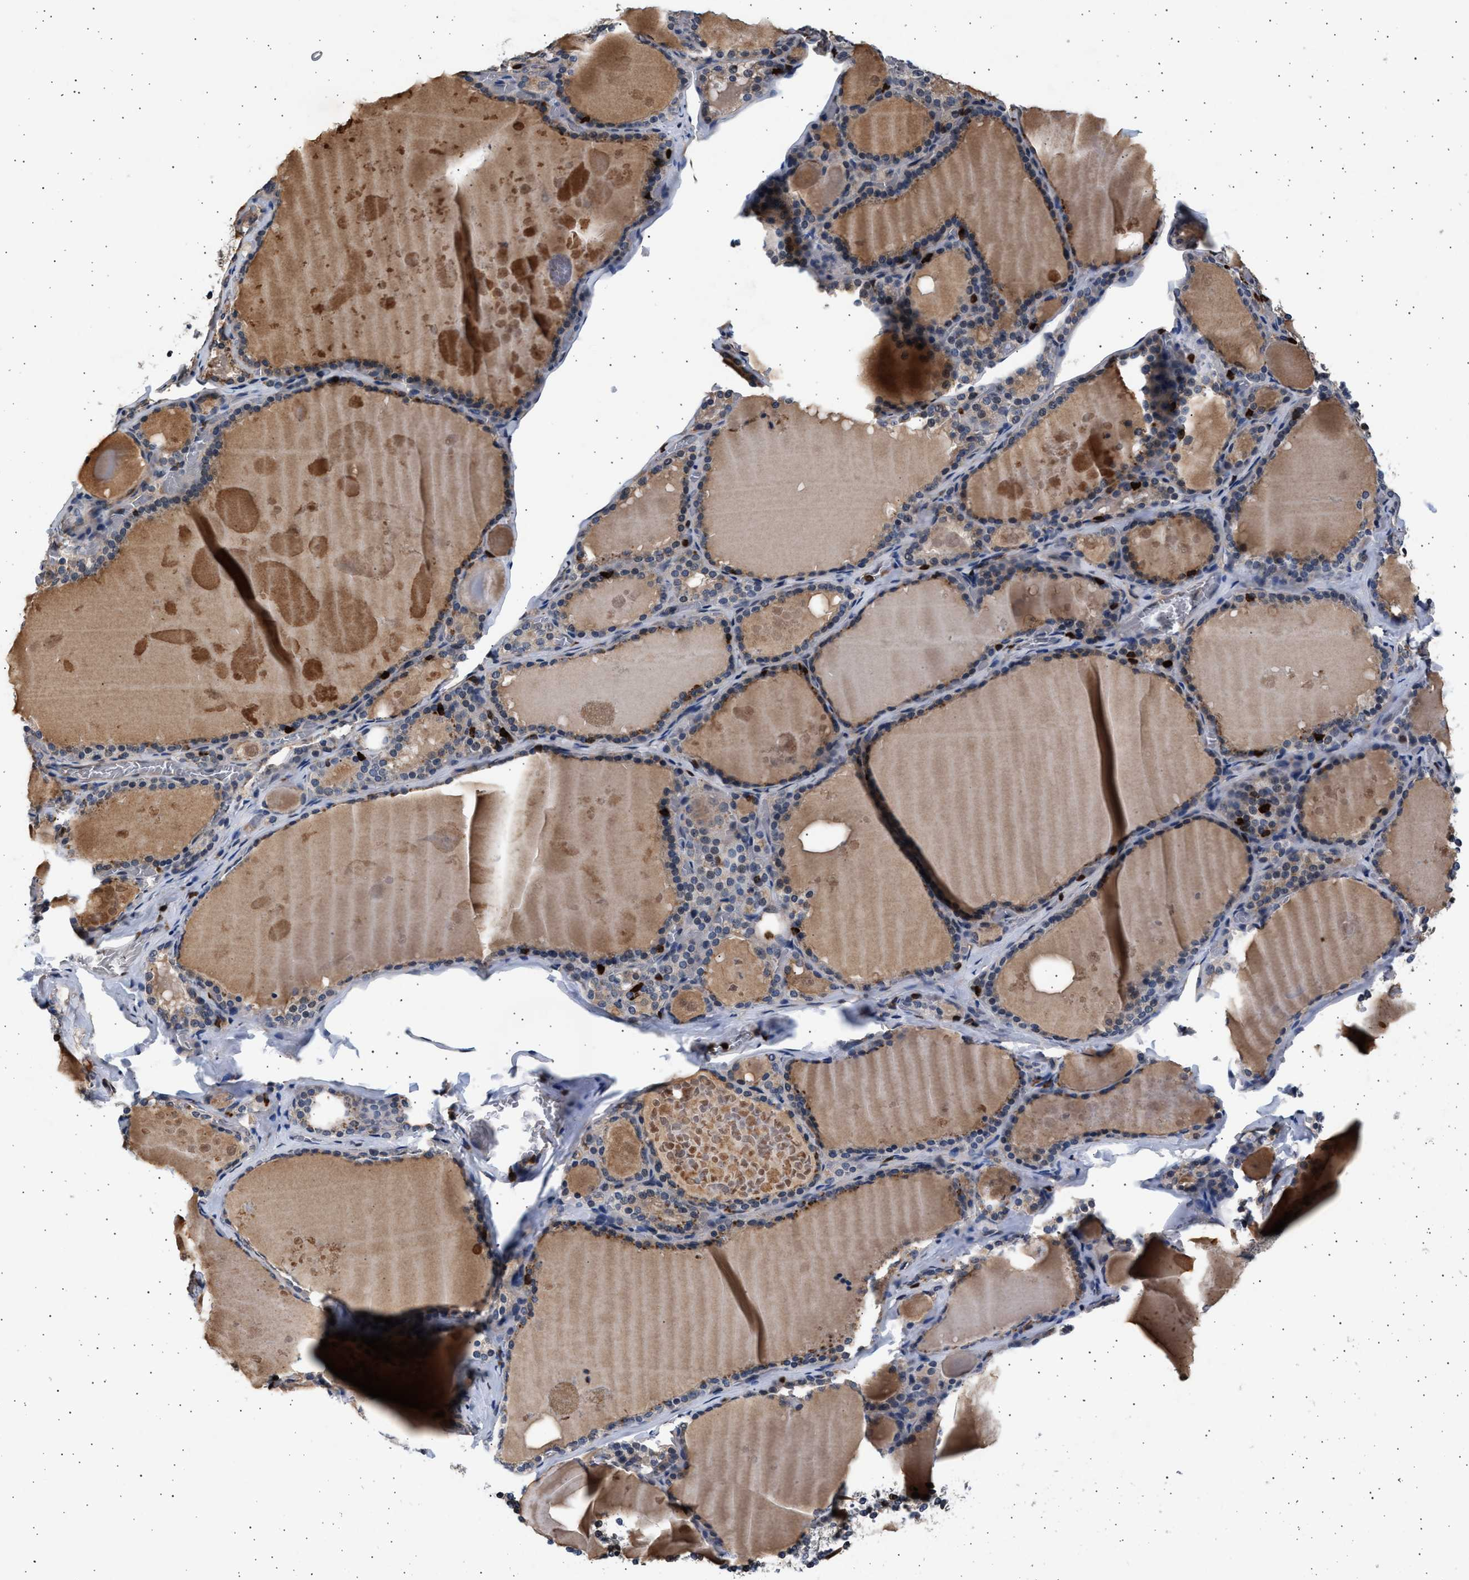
{"staining": {"intensity": "weak", "quantity": "25%-75%", "location": "cytoplasmic/membranous"}, "tissue": "thyroid gland", "cell_type": "Glandular cells", "image_type": "normal", "snomed": [{"axis": "morphology", "description": "Normal tissue, NOS"}, {"axis": "topography", "description": "Thyroid gland"}], "caption": "There is low levels of weak cytoplasmic/membranous expression in glandular cells of benign thyroid gland, as demonstrated by immunohistochemical staining (brown color).", "gene": "GRAP2", "patient": {"sex": "male", "age": 56}}